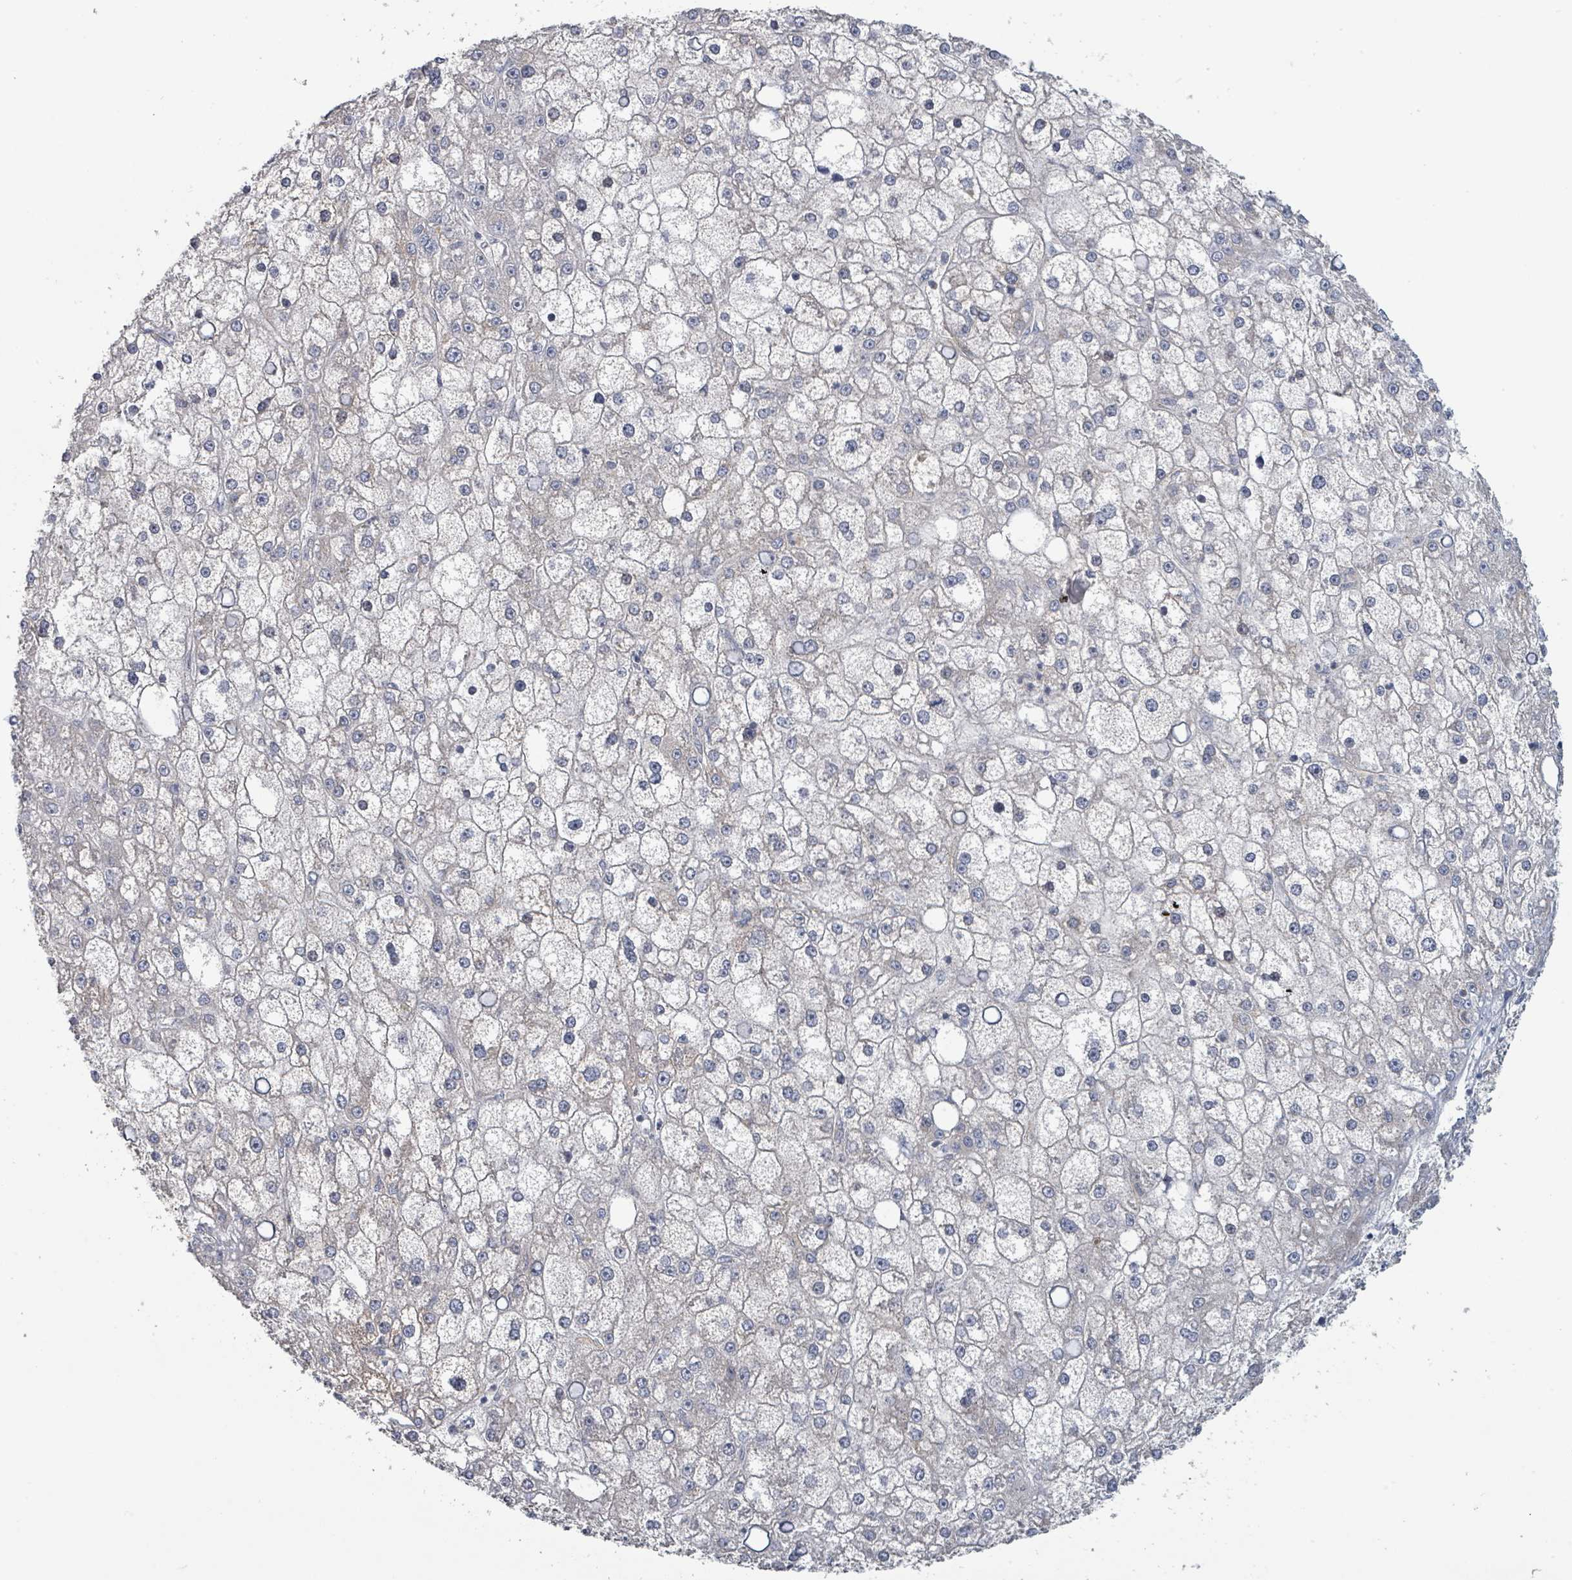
{"staining": {"intensity": "negative", "quantity": "none", "location": "none"}, "tissue": "liver cancer", "cell_type": "Tumor cells", "image_type": "cancer", "snomed": [{"axis": "morphology", "description": "Carcinoma, Hepatocellular, NOS"}, {"axis": "topography", "description": "Liver"}], "caption": "Protein analysis of liver hepatocellular carcinoma reveals no significant positivity in tumor cells.", "gene": "COL5A3", "patient": {"sex": "male", "age": 67}}